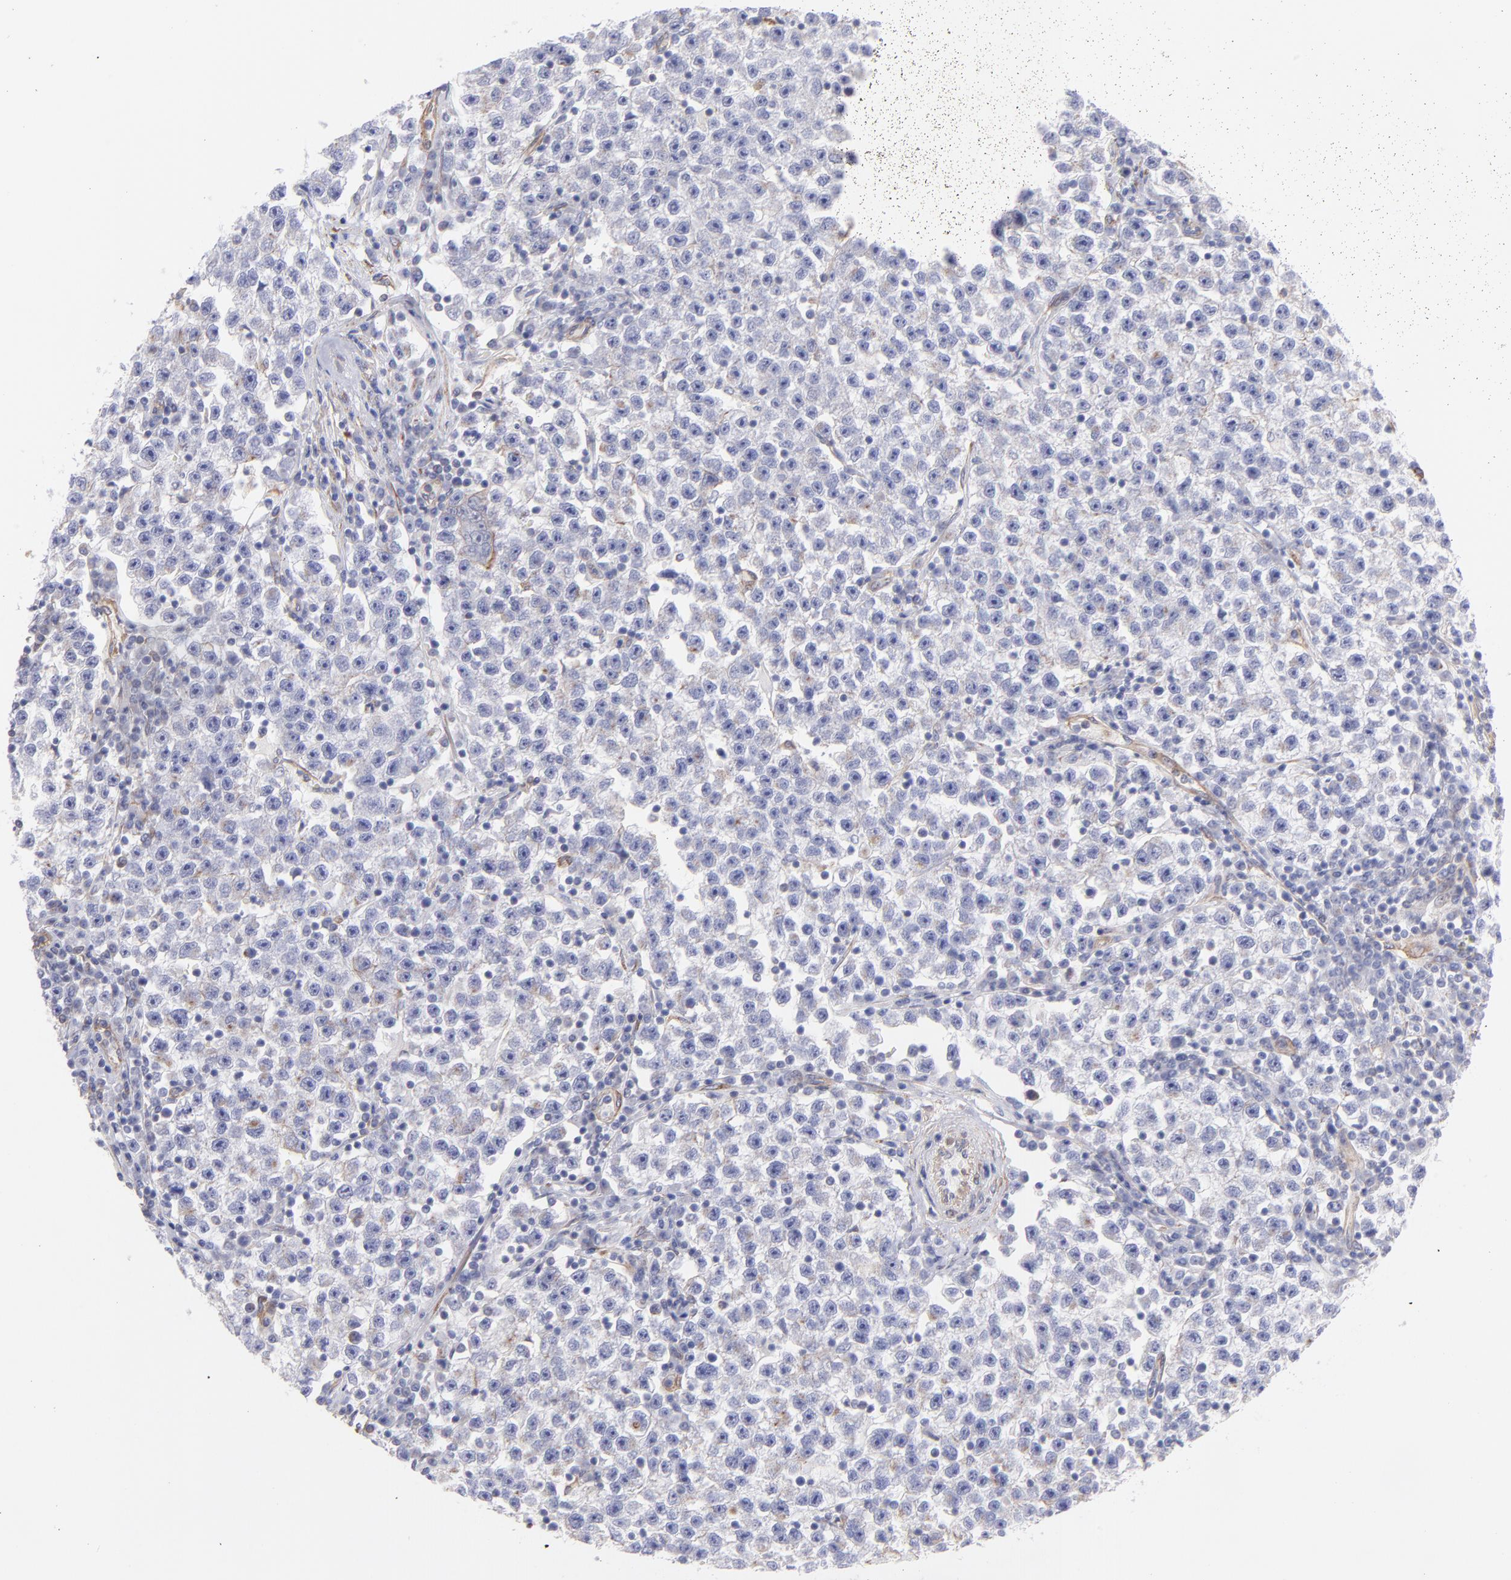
{"staining": {"intensity": "negative", "quantity": "none", "location": "none"}, "tissue": "testis cancer", "cell_type": "Tumor cells", "image_type": "cancer", "snomed": [{"axis": "morphology", "description": "Seminoma, NOS"}, {"axis": "topography", "description": "Testis"}], "caption": "Immunohistochemistry photomicrograph of human testis cancer stained for a protein (brown), which shows no positivity in tumor cells. (IHC, brightfield microscopy, high magnification).", "gene": "PLEC", "patient": {"sex": "male", "age": 22}}